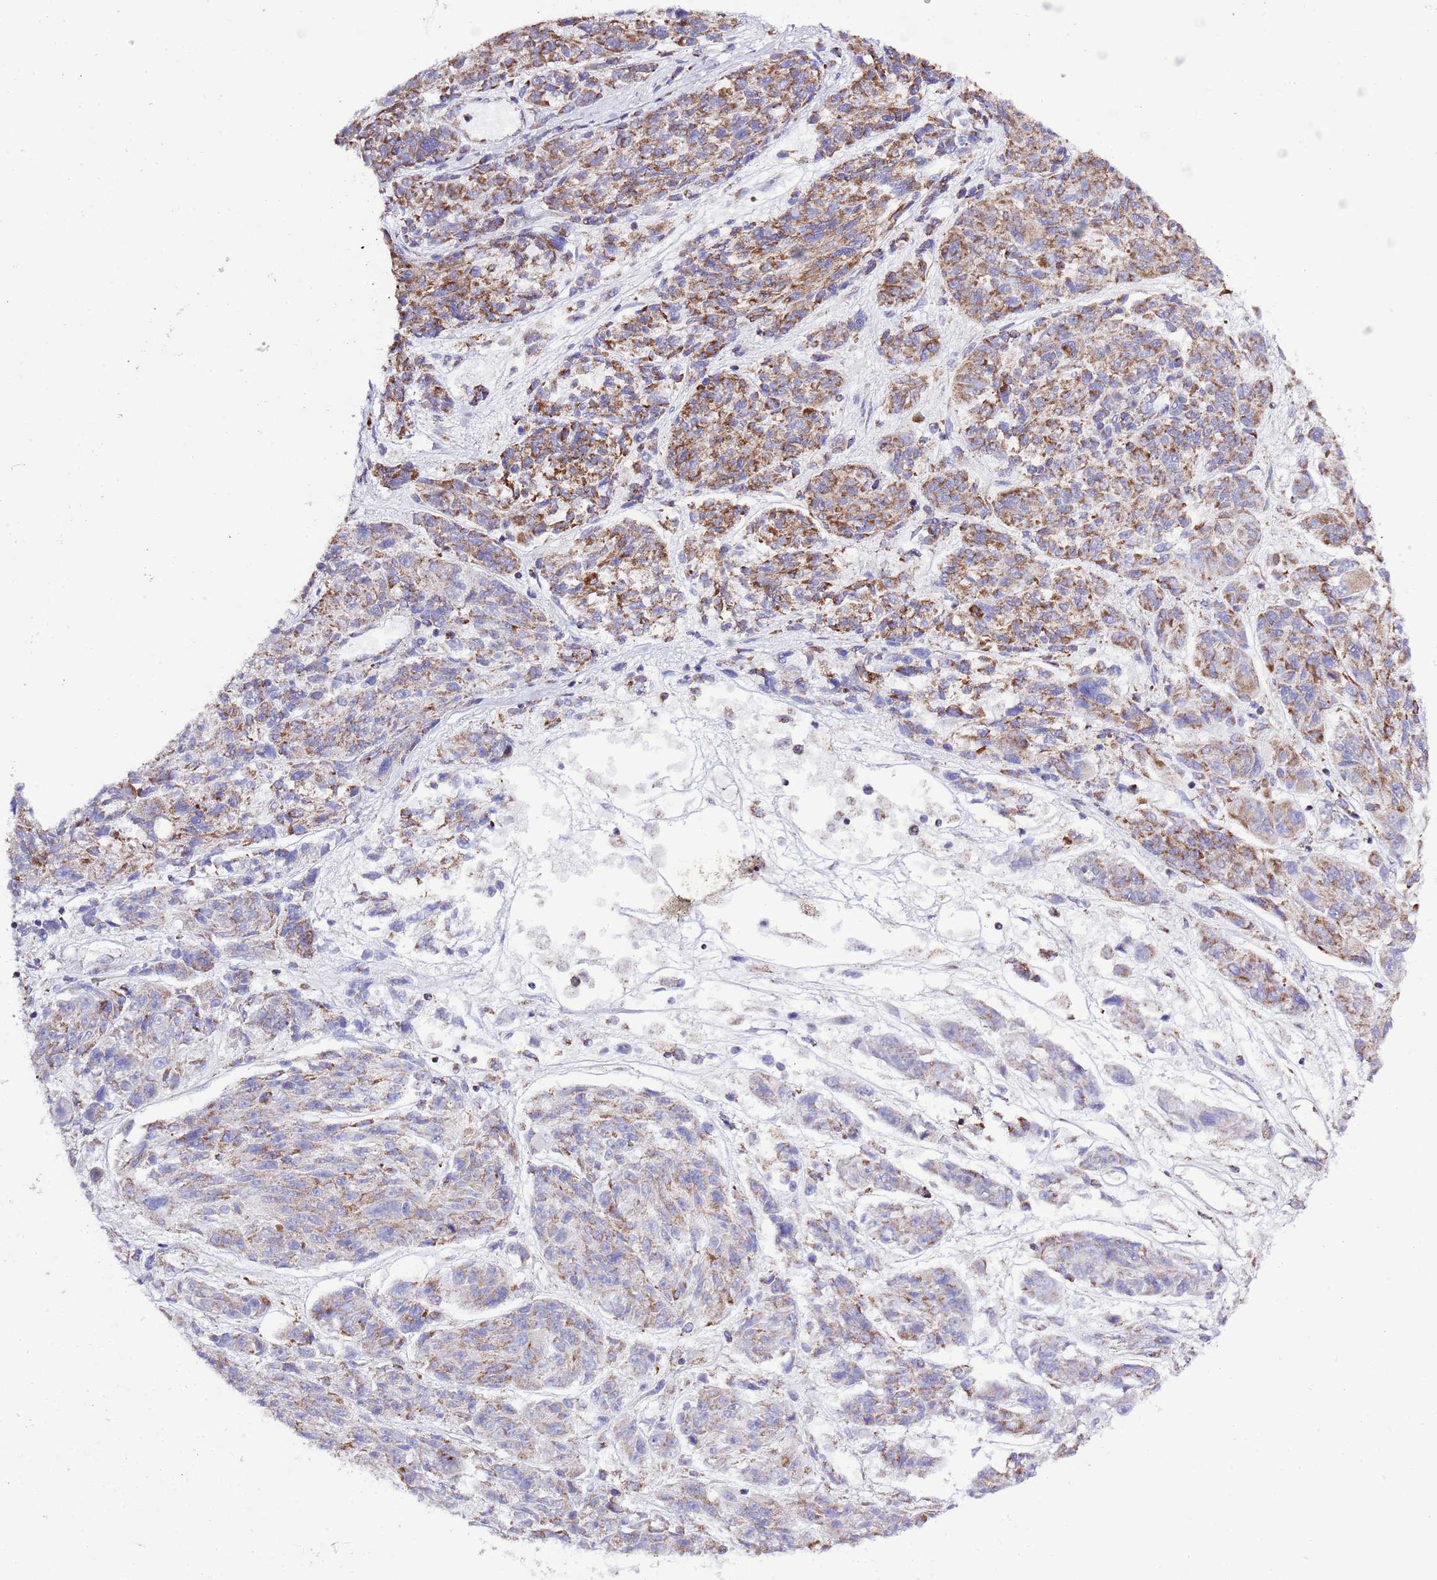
{"staining": {"intensity": "moderate", "quantity": "25%-75%", "location": "cytoplasmic/membranous"}, "tissue": "melanoma", "cell_type": "Tumor cells", "image_type": "cancer", "snomed": [{"axis": "morphology", "description": "Malignant melanoma, NOS"}, {"axis": "topography", "description": "Skin"}], "caption": "Immunohistochemistry (IHC) (DAB (3,3'-diaminobenzidine)) staining of human malignant melanoma shows moderate cytoplasmic/membranous protein staining in approximately 25%-75% of tumor cells.", "gene": "TEKTIP1", "patient": {"sex": "male", "age": 53}}